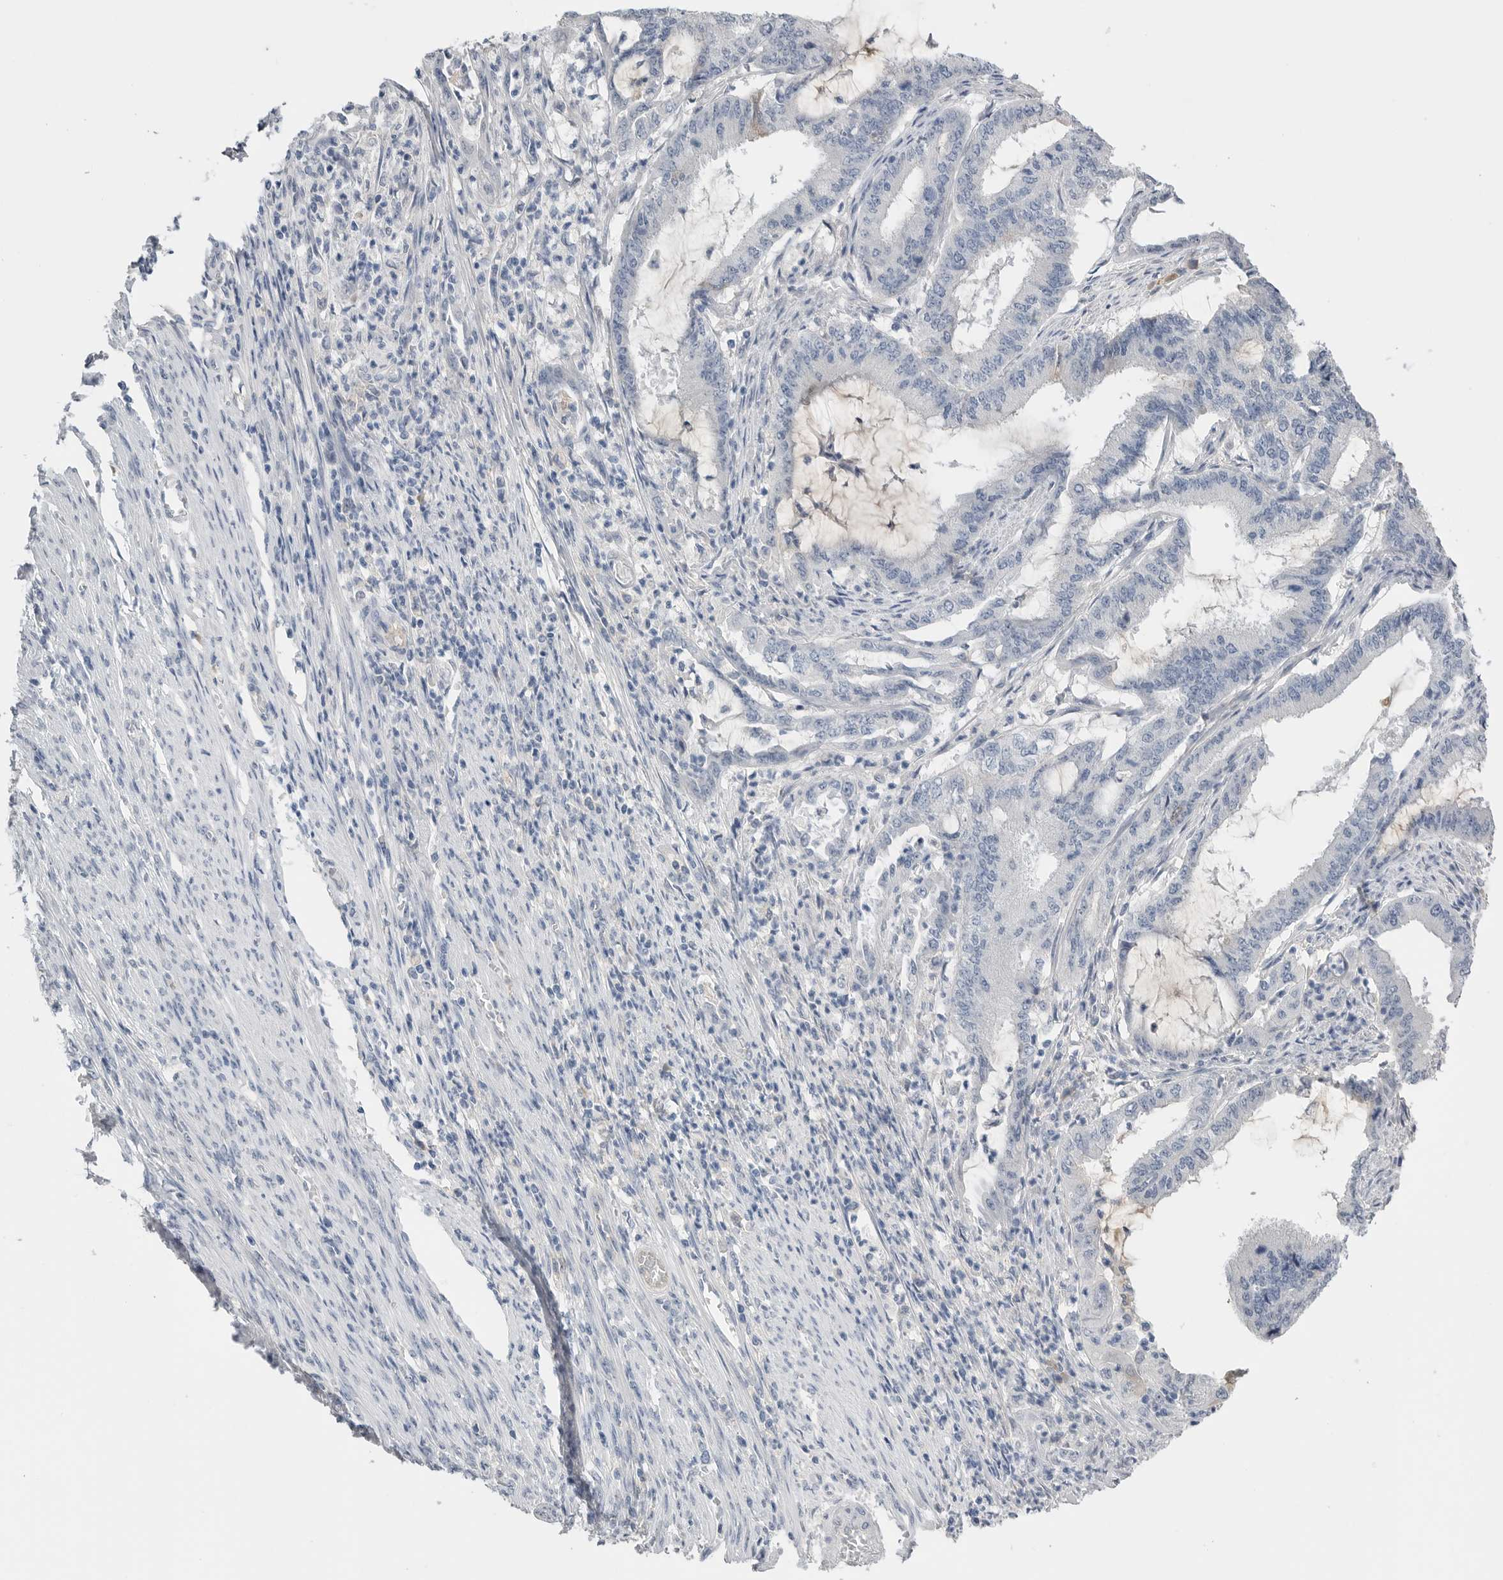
{"staining": {"intensity": "negative", "quantity": "none", "location": "none"}, "tissue": "endometrial cancer", "cell_type": "Tumor cells", "image_type": "cancer", "snomed": [{"axis": "morphology", "description": "Adenocarcinoma, NOS"}, {"axis": "topography", "description": "Endometrium"}], "caption": "High magnification brightfield microscopy of endometrial cancer (adenocarcinoma) stained with DAB (3,3'-diaminobenzidine) (brown) and counterstained with hematoxylin (blue): tumor cells show no significant staining. Nuclei are stained in blue.", "gene": "FABP6", "patient": {"sex": "female", "age": 51}}